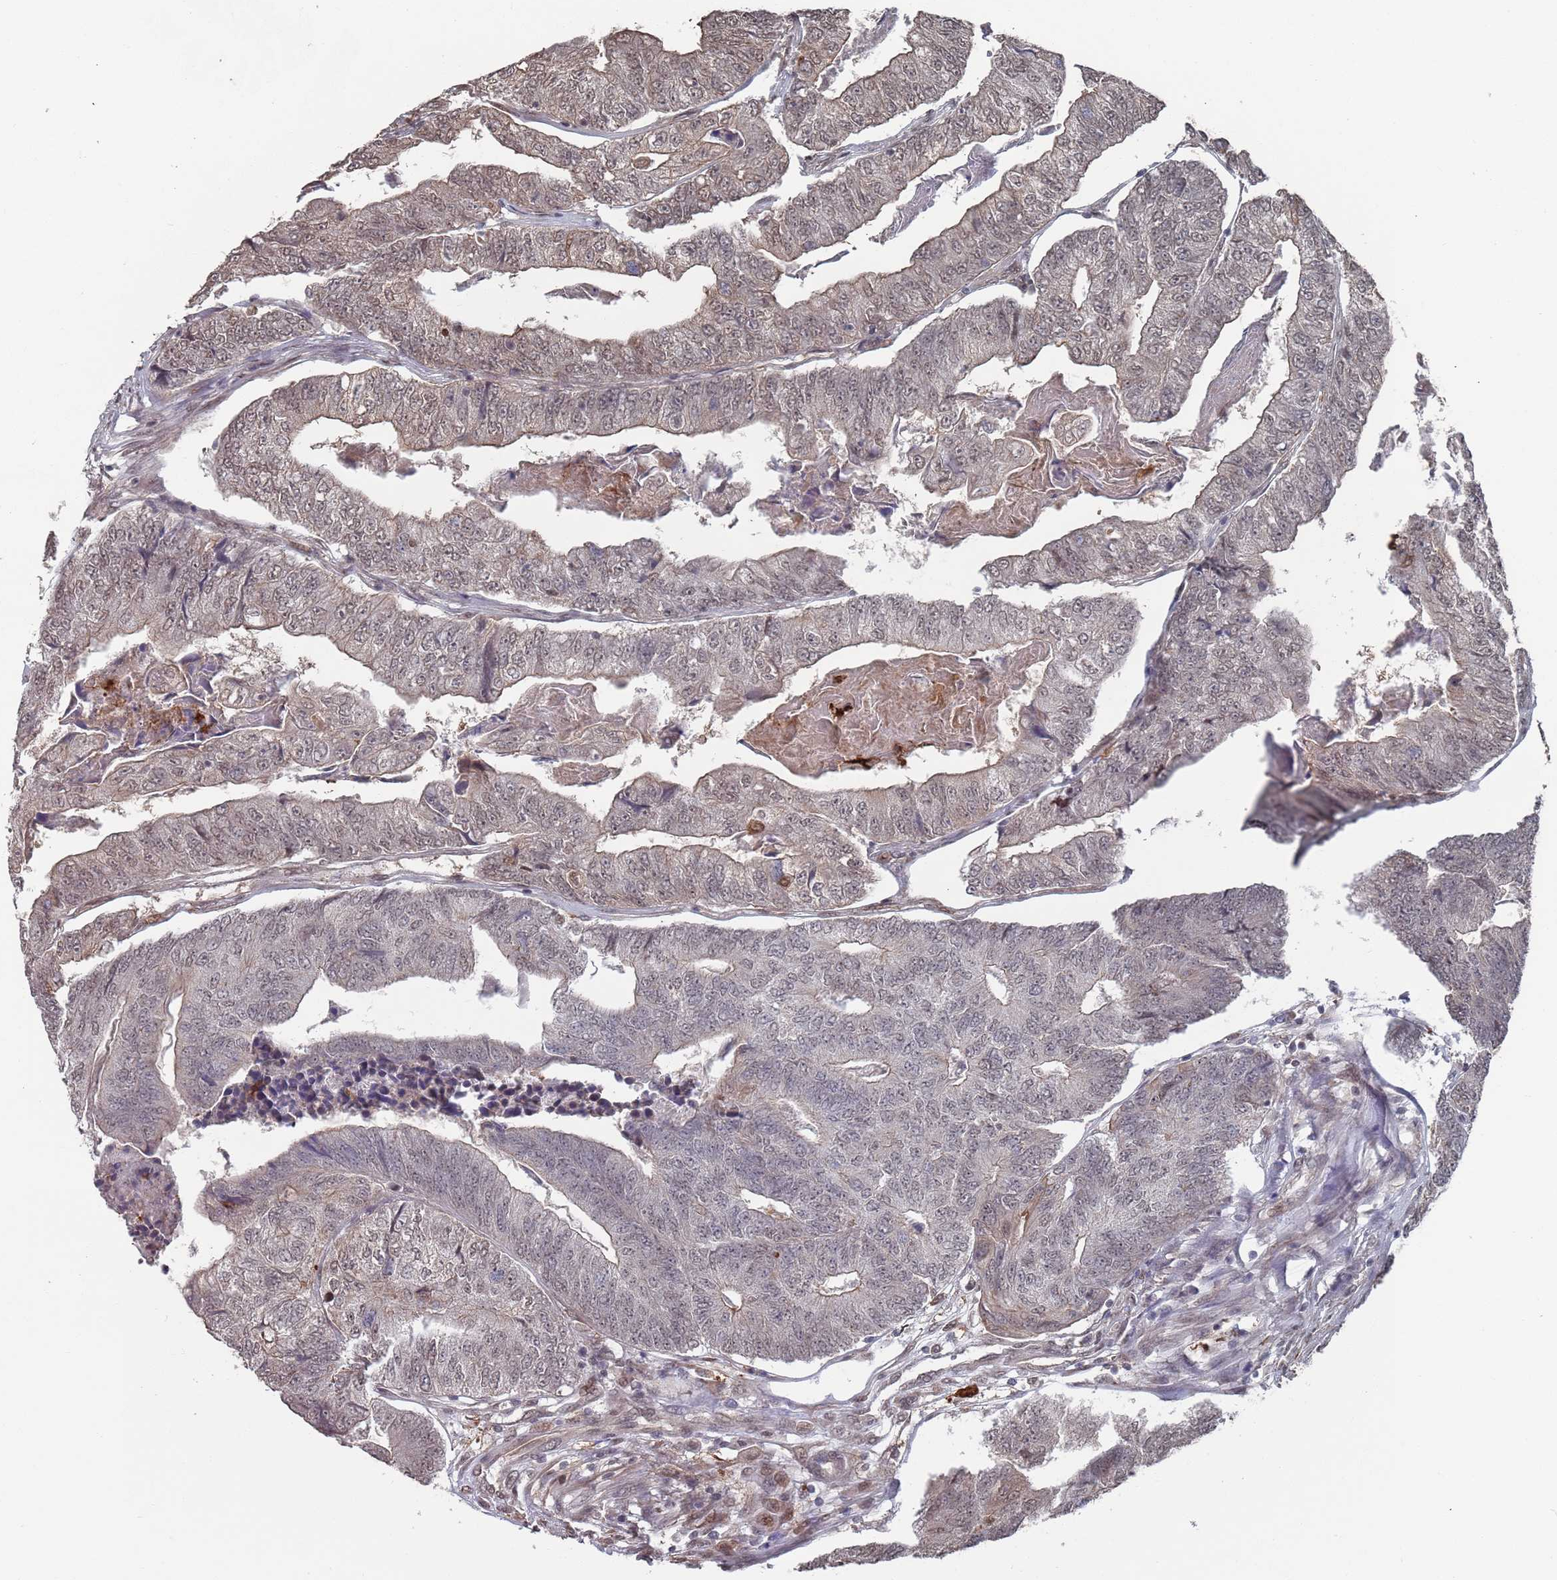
{"staining": {"intensity": "weak", "quantity": "25%-75%", "location": "nuclear"}, "tissue": "colorectal cancer", "cell_type": "Tumor cells", "image_type": "cancer", "snomed": [{"axis": "morphology", "description": "Adenocarcinoma, NOS"}, {"axis": "topography", "description": "Colon"}], "caption": "Colorectal cancer stained for a protein (brown) exhibits weak nuclear positive expression in approximately 25%-75% of tumor cells.", "gene": "DGKD", "patient": {"sex": "female", "age": 67}}